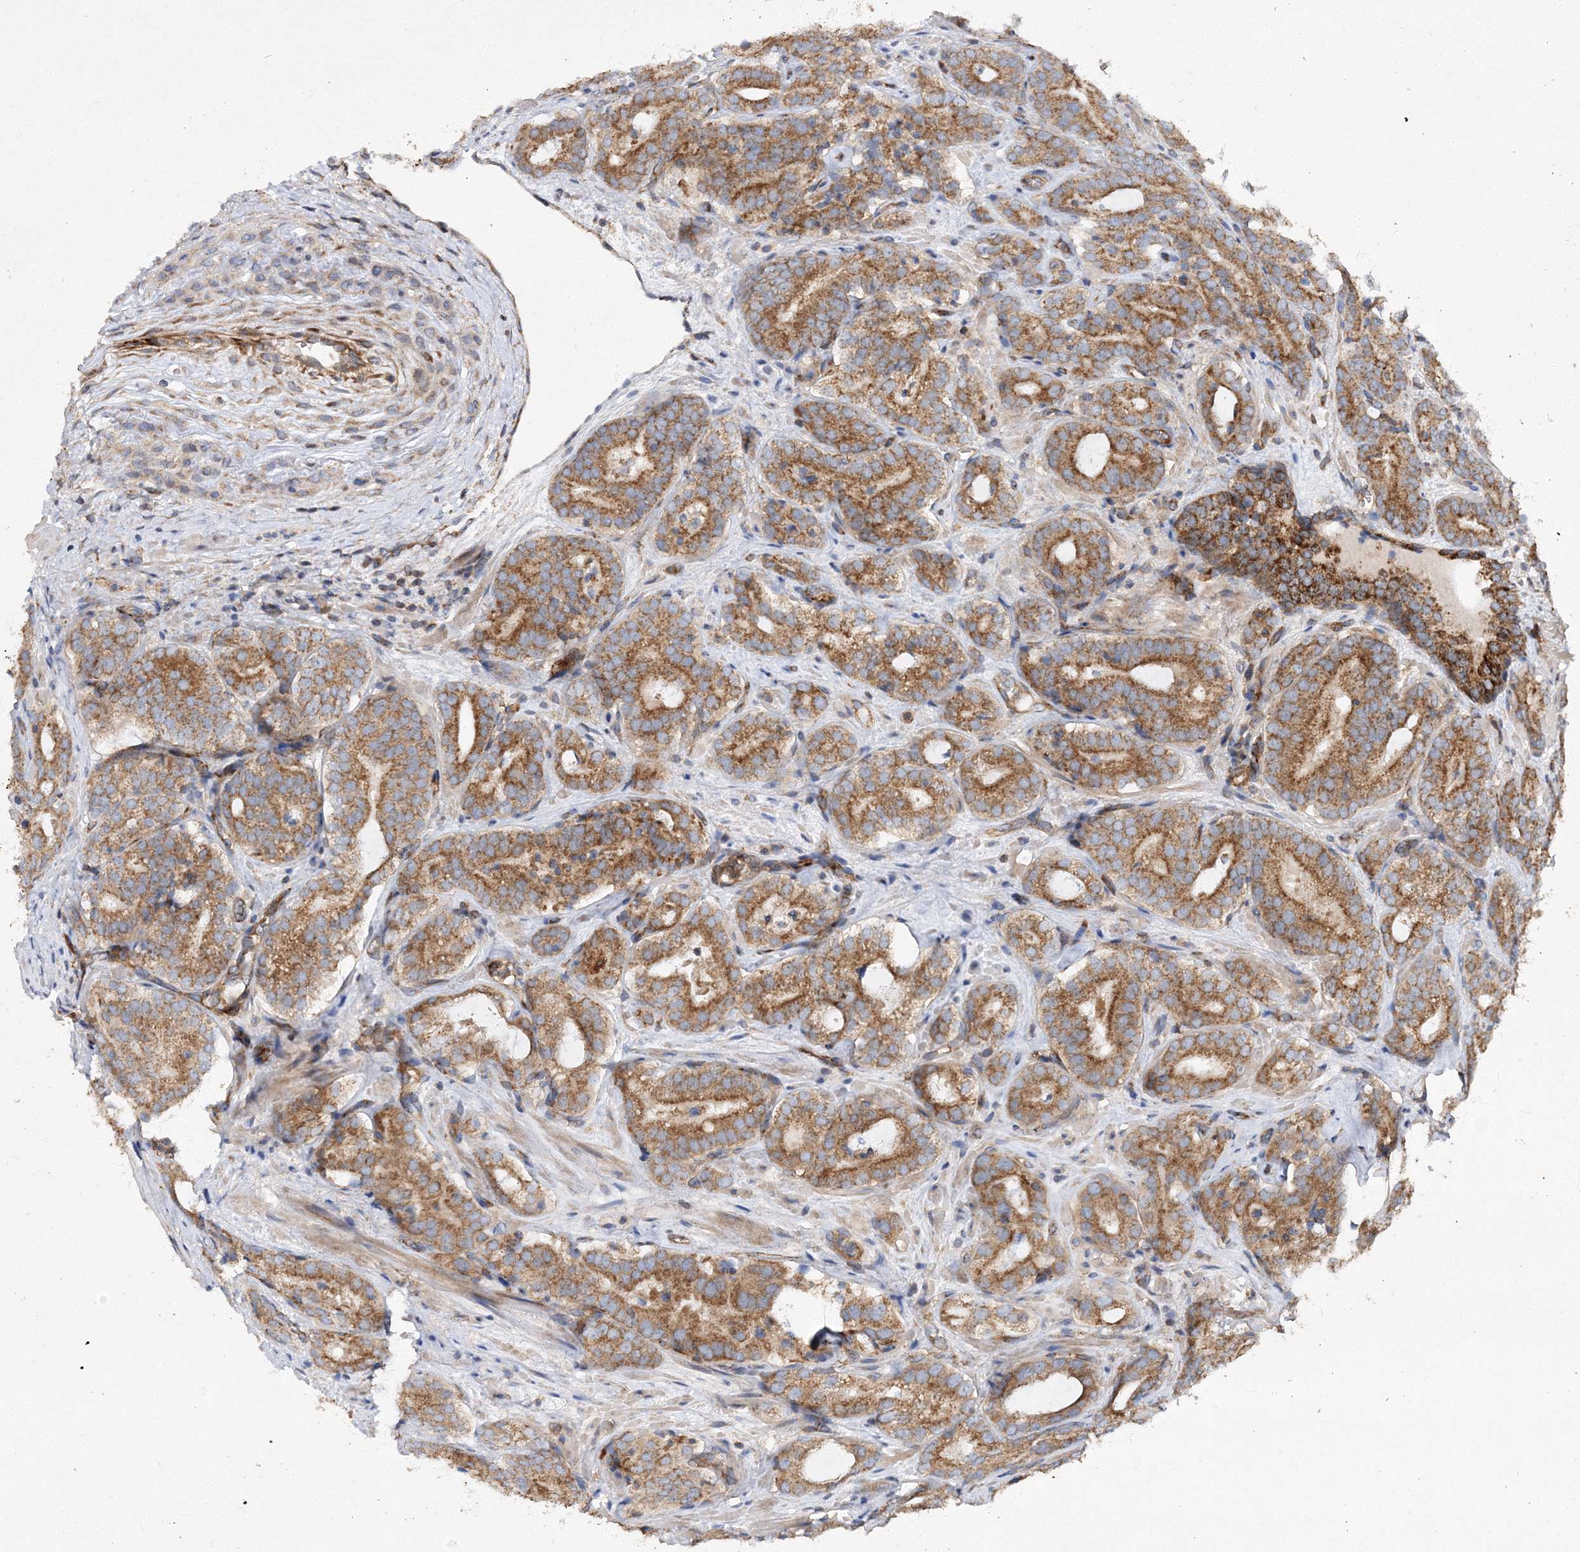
{"staining": {"intensity": "strong", "quantity": ">75%", "location": "cytoplasmic/membranous"}, "tissue": "prostate cancer", "cell_type": "Tumor cells", "image_type": "cancer", "snomed": [{"axis": "morphology", "description": "Adenocarcinoma, High grade"}, {"axis": "topography", "description": "Prostate"}], "caption": "The photomicrograph reveals a brown stain indicating the presence of a protein in the cytoplasmic/membranous of tumor cells in prostate cancer (adenocarcinoma (high-grade)). (IHC, brightfield microscopy, high magnification).", "gene": "DNAJC13", "patient": {"sex": "male", "age": 57}}